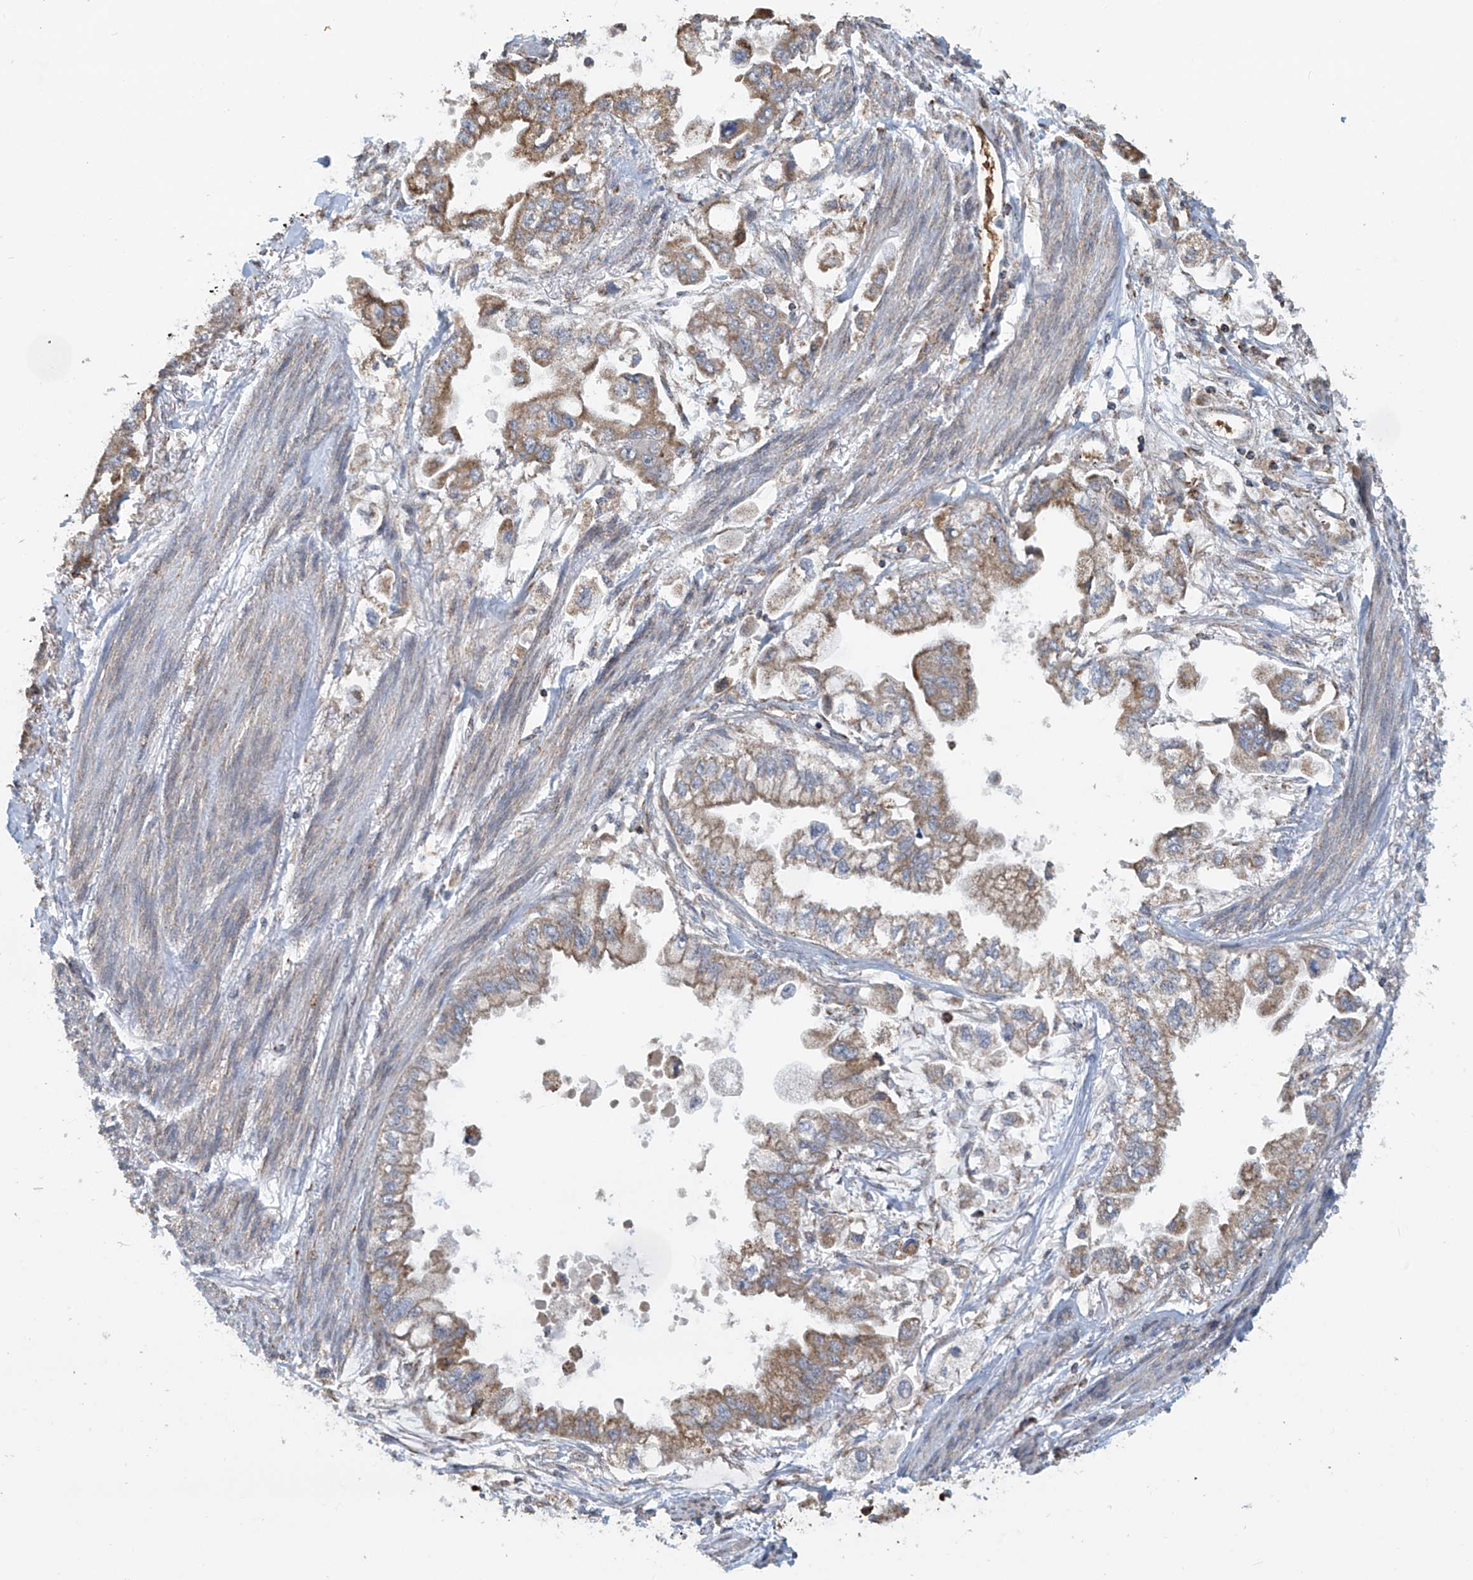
{"staining": {"intensity": "moderate", "quantity": ">75%", "location": "cytoplasmic/membranous"}, "tissue": "stomach cancer", "cell_type": "Tumor cells", "image_type": "cancer", "snomed": [{"axis": "morphology", "description": "Adenocarcinoma, NOS"}, {"axis": "topography", "description": "Stomach"}], "caption": "Human stomach cancer stained with a protein marker shows moderate staining in tumor cells.", "gene": "COMMD1", "patient": {"sex": "male", "age": 62}}